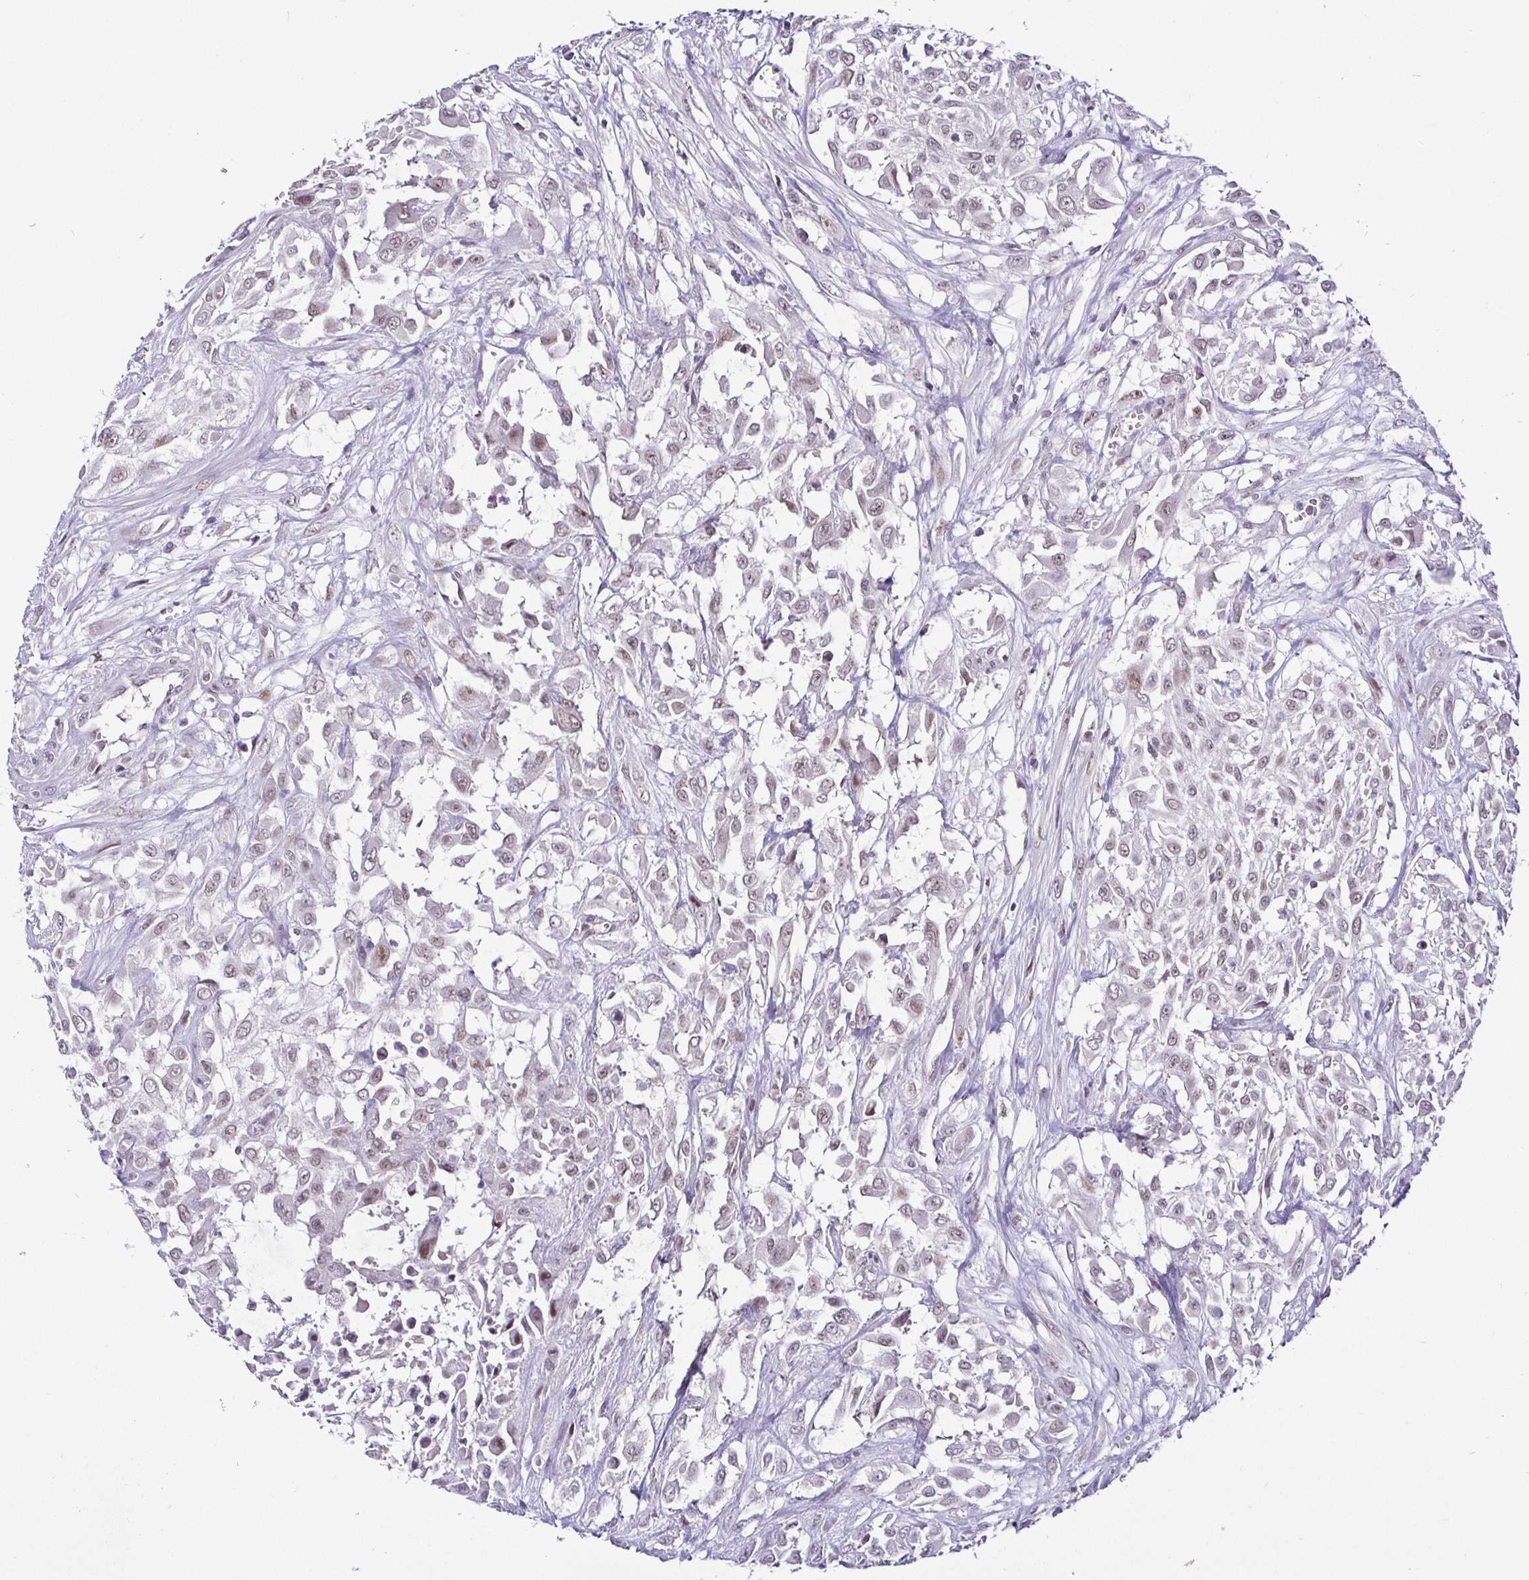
{"staining": {"intensity": "weak", "quantity": "25%-75%", "location": "nuclear"}, "tissue": "urothelial cancer", "cell_type": "Tumor cells", "image_type": "cancer", "snomed": [{"axis": "morphology", "description": "Urothelial carcinoma, High grade"}, {"axis": "topography", "description": "Urinary bladder"}], "caption": "Weak nuclear positivity for a protein is seen in about 25%-75% of tumor cells of urothelial cancer using IHC.", "gene": "NUP188", "patient": {"sex": "male", "age": 57}}